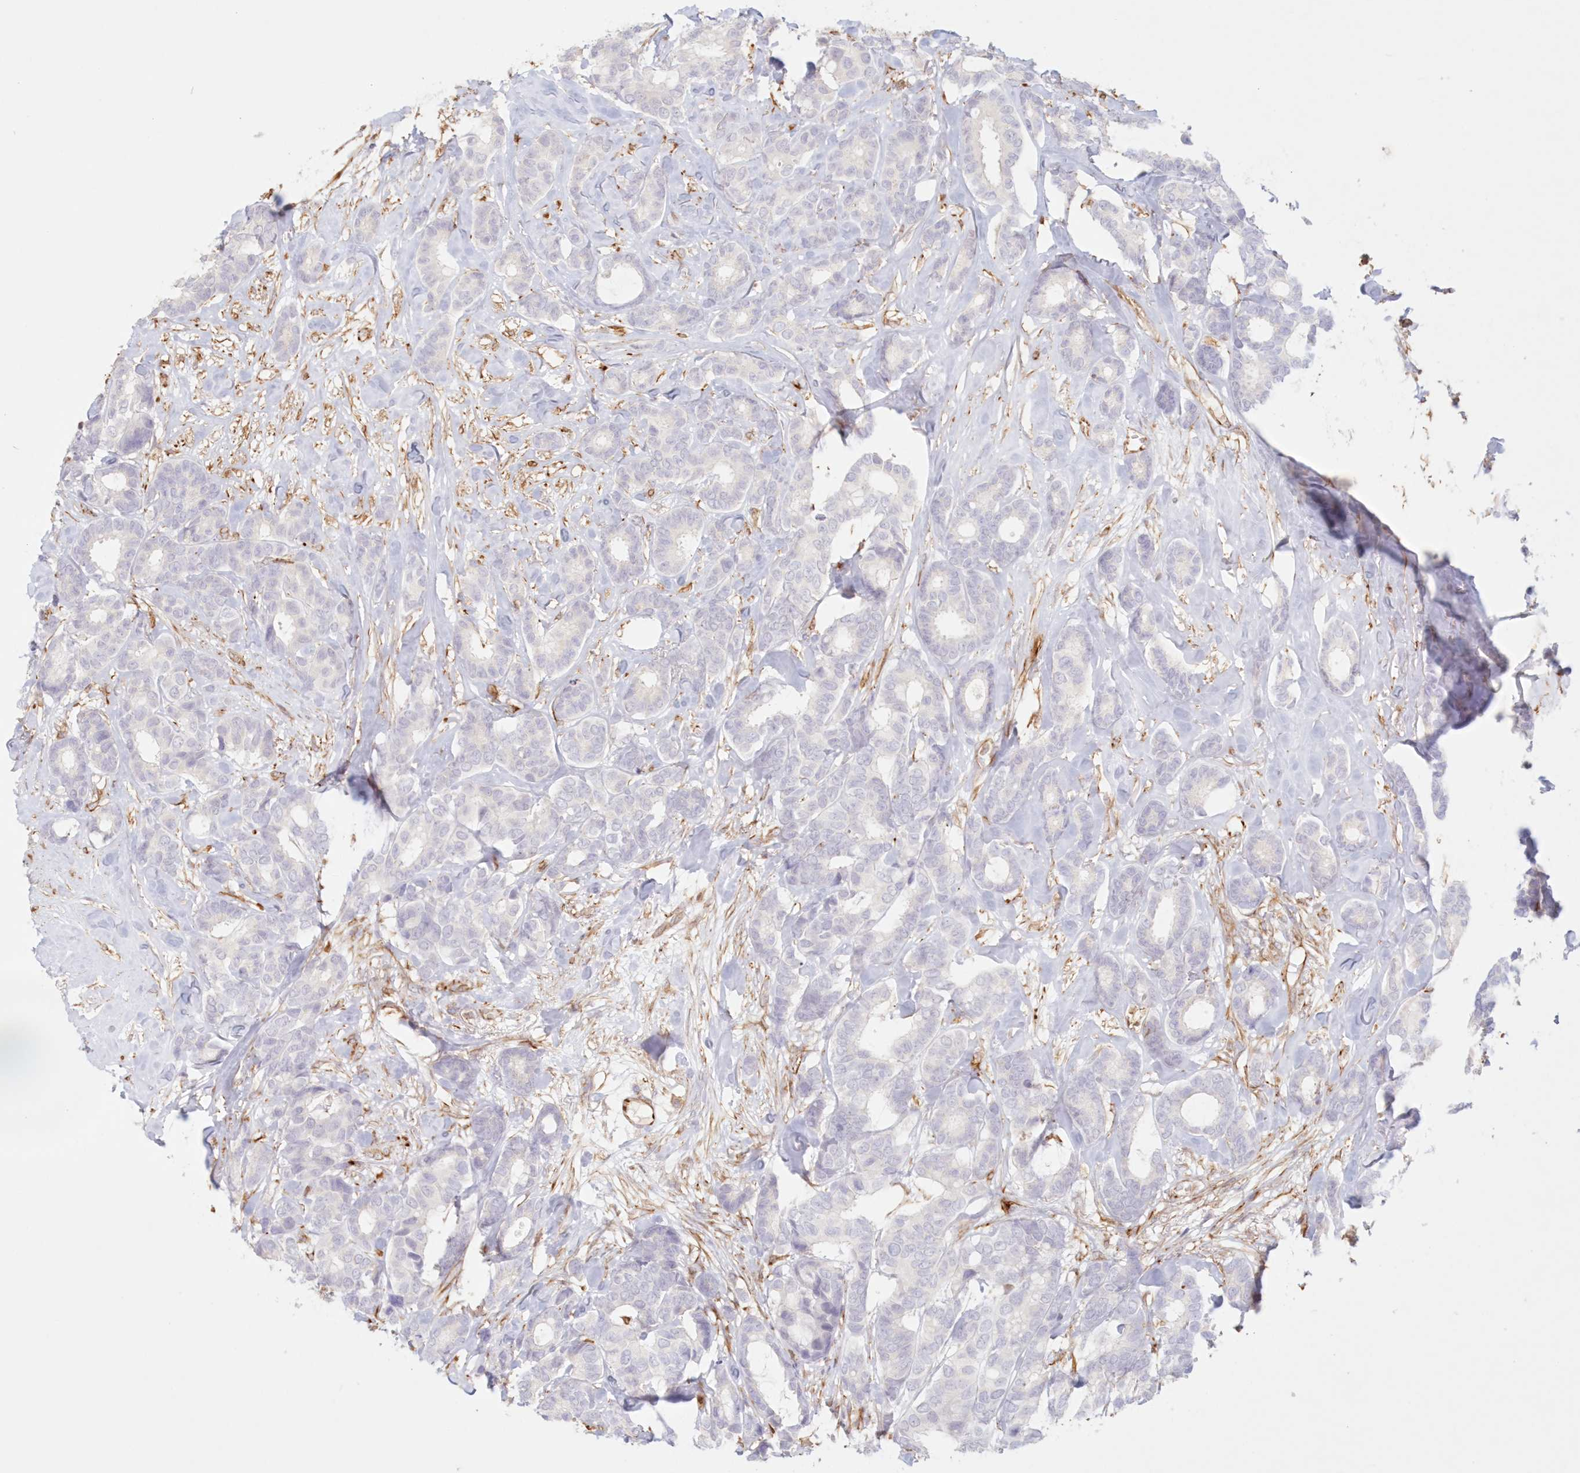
{"staining": {"intensity": "negative", "quantity": "none", "location": "none"}, "tissue": "breast cancer", "cell_type": "Tumor cells", "image_type": "cancer", "snomed": [{"axis": "morphology", "description": "Duct carcinoma"}, {"axis": "topography", "description": "Breast"}], "caption": "Immunohistochemical staining of breast cancer reveals no significant staining in tumor cells.", "gene": "DMRTB1", "patient": {"sex": "female", "age": 87}}